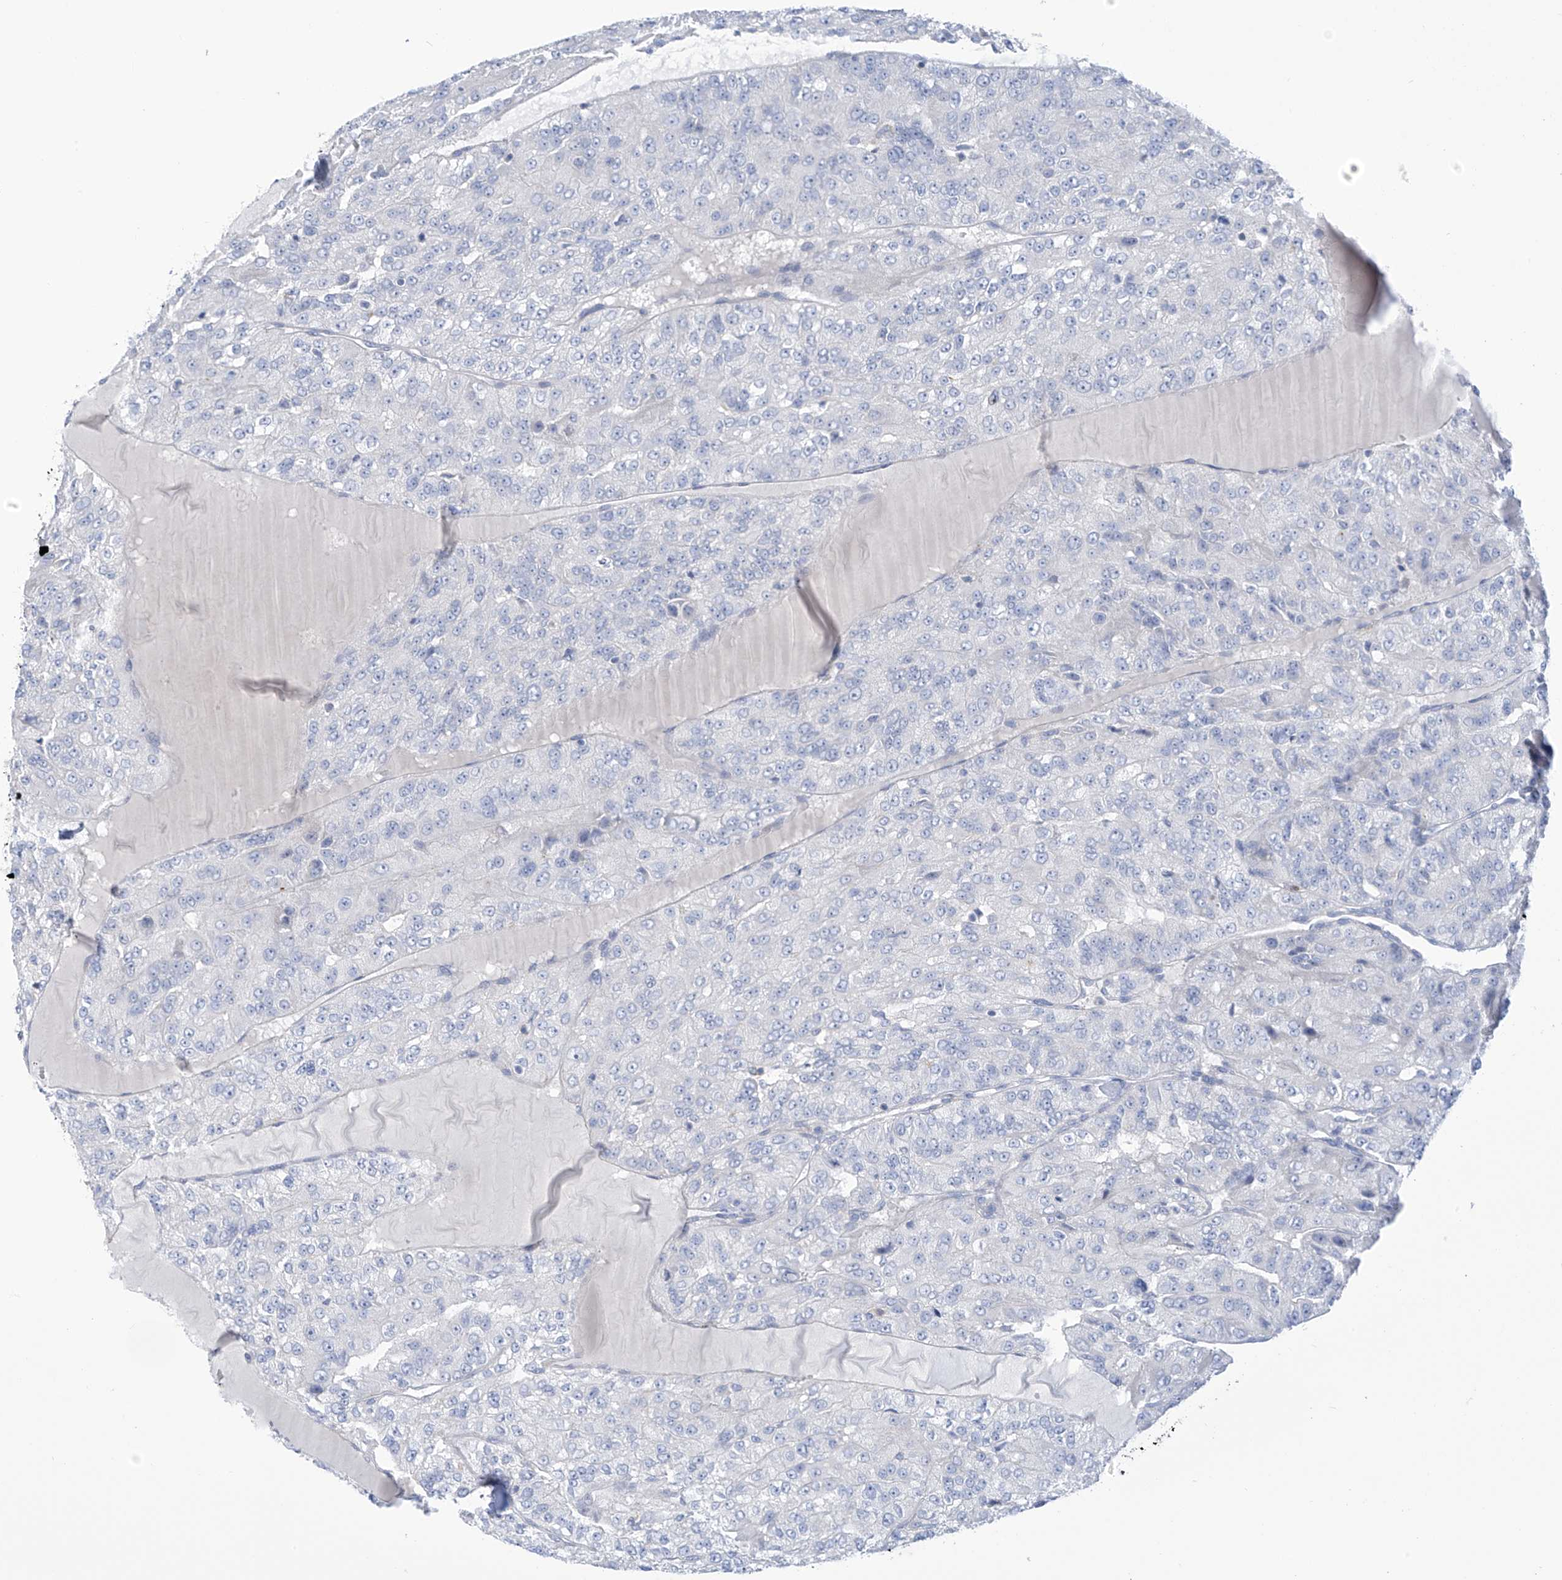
{"staining": {"intensity": "negative", "quantity": "none", "location": "none"}, "tissue": "renal cancer", "cell_type": "Tumor cells", "image_type": "cancer", "snomed": [{"axis": "morphology", "description": "Adenocarcinoma, NOS"}, {"axis": "topography", "description": "Kidney"}], "caption": "Immunohistochemical staining of renal adenocarcinoma demonstrates no significant expression in tumor cells. (Brightfield microscopy of DAB (3,3'-diaminobenzidine) immunohistochemistry at high magnification).", "gene": "FABP2", "patient": {"sex": "female", "age": 63}}